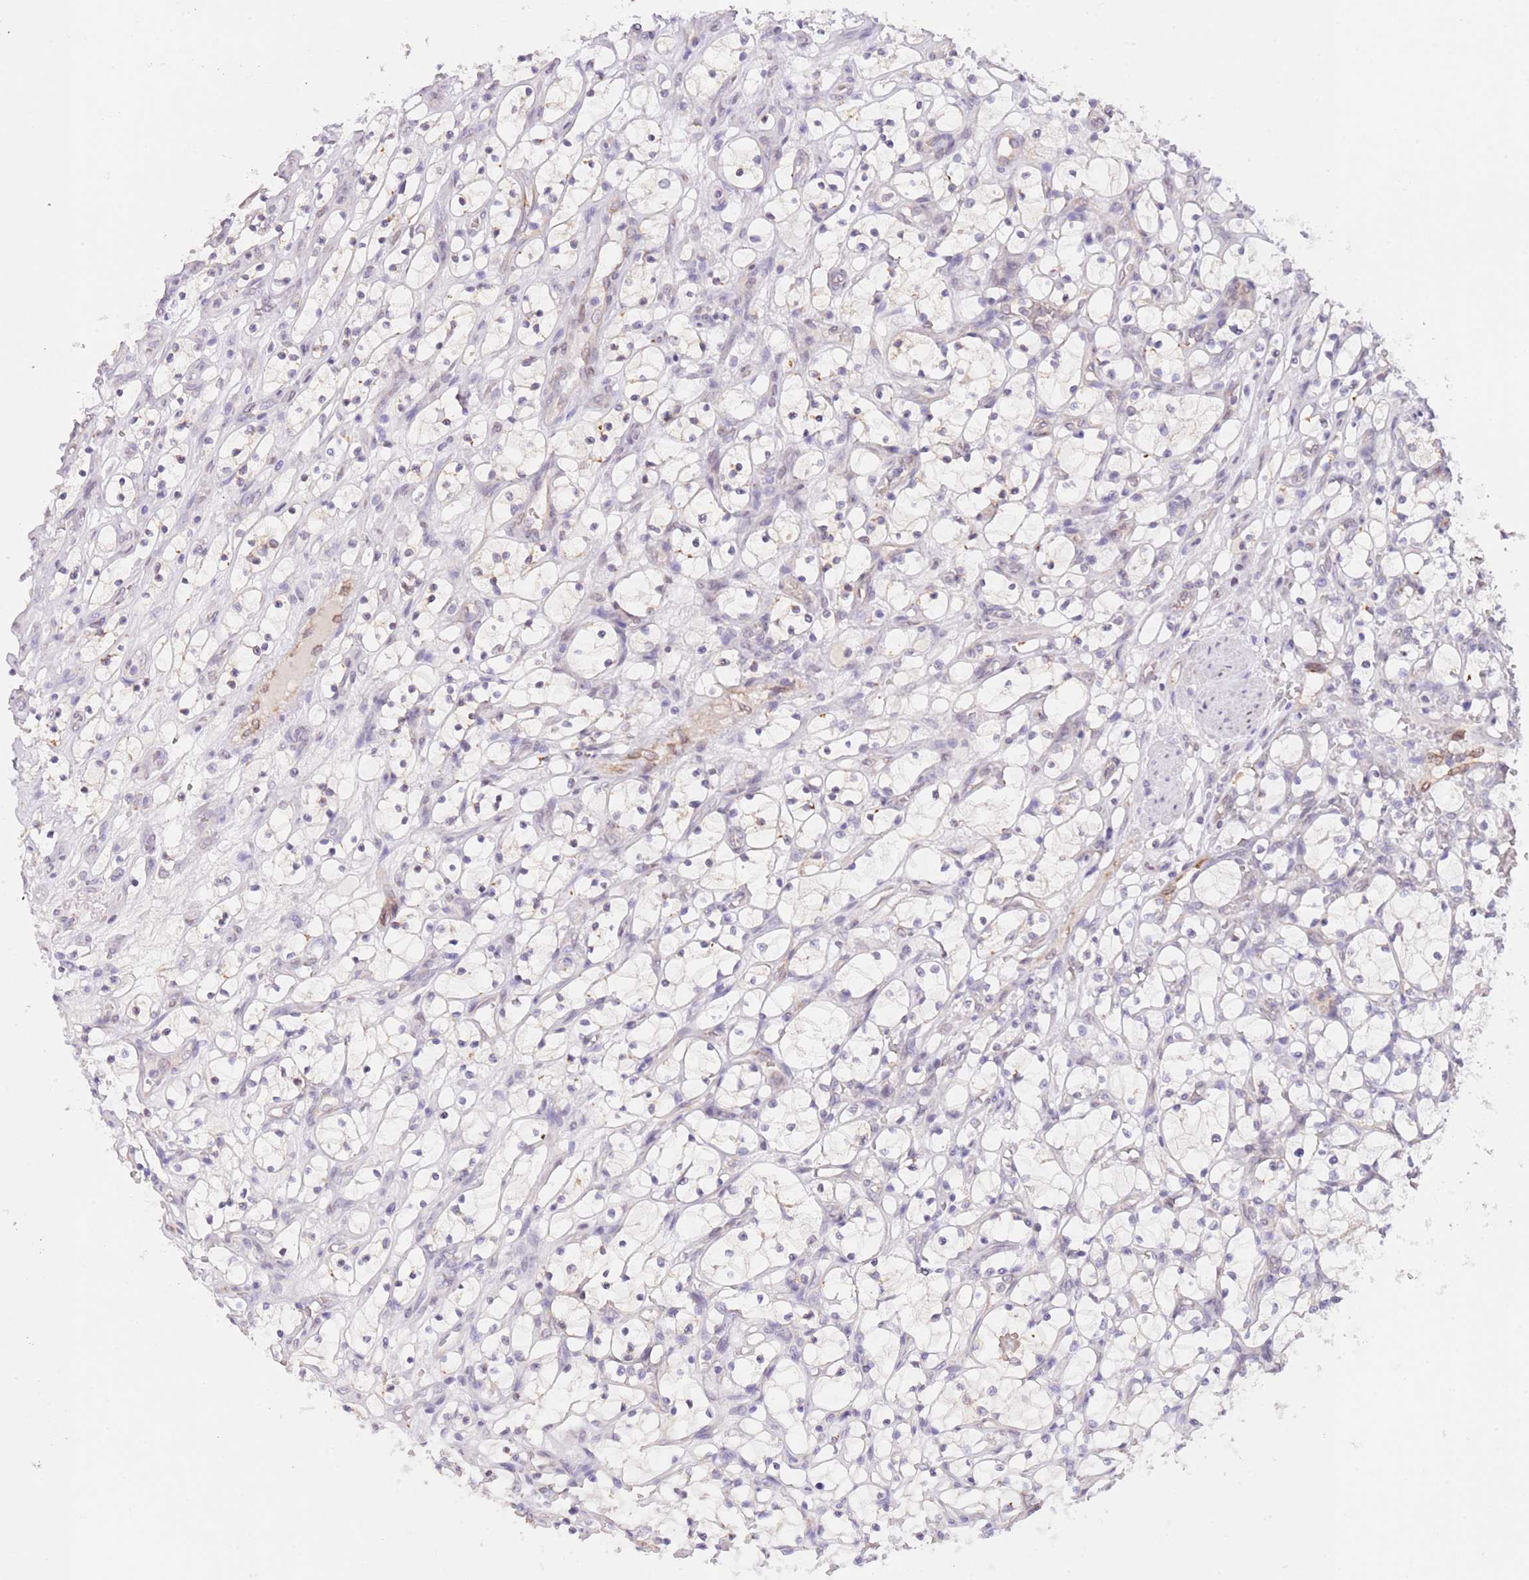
{"staining": {"intensity": "negative", "quantity": "none", "location": "none"}, "tissue": "renal cancer", "cell_type": "Tumor cells", "image_type": "cancer", "snomed": [{"axis": "morphology", "description": "Adenocarcinoma, NOS"}, {"axis": "topography", "description": "Kidney"}], "caption": "Adenocarcinoma (renal) stained for a protein using IHC reveals no staining tumor cells.", "gene": "EBPL", "patient": {"sex": "female", "age": 69}}